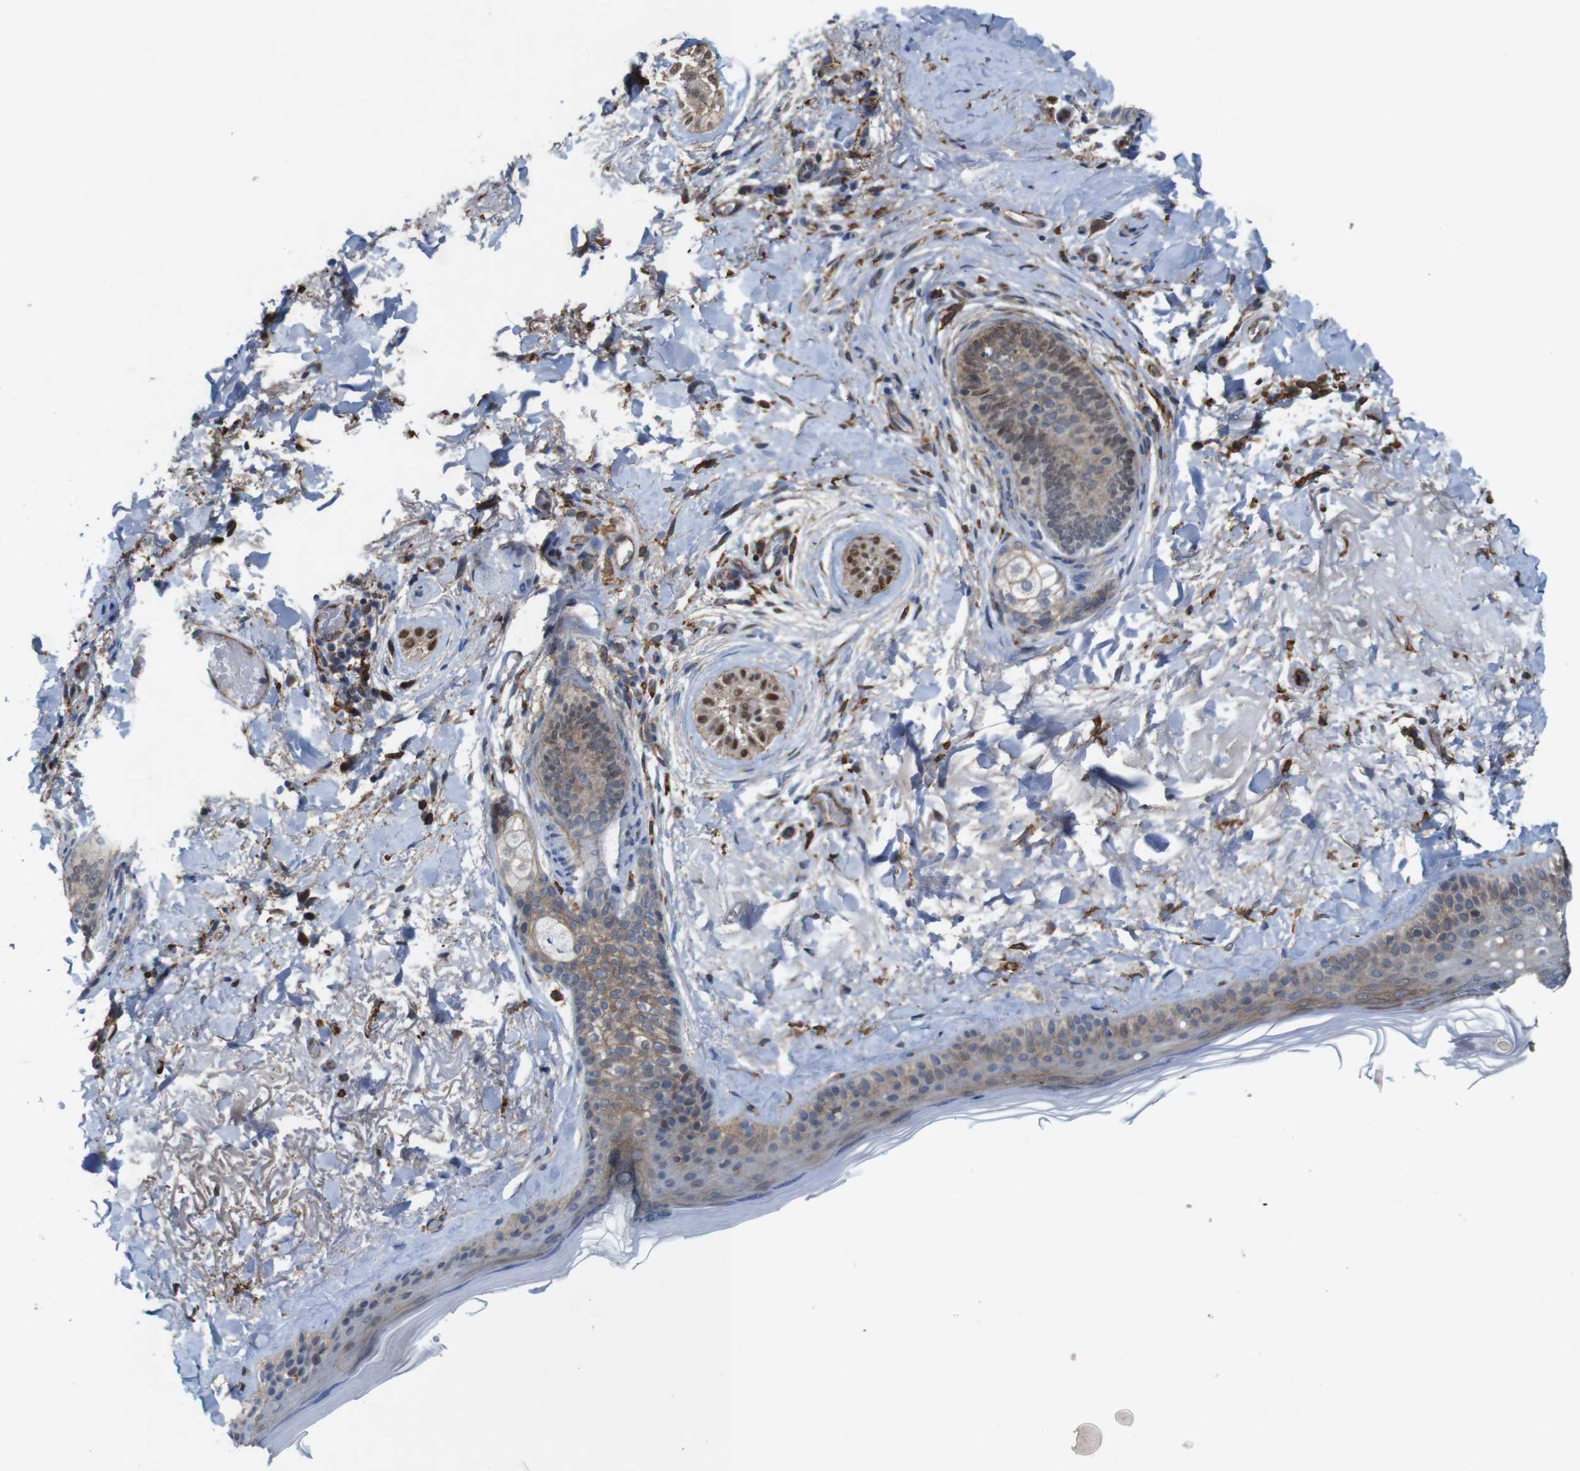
{"staining": {"intensity": "weak", "quantity": "25%-75%", "location": "cytoplasmic/membranous,nuclear"}, "tissue": "skin cancer", "cell_type": "Tumor cells", "image_type": "cancer", "snomed": [{"axis": "morphology", "description": "Normal tissue, NOS"}, {"axis": "morphology", "description": "Basal cell carcinoma"}, {"axis": "topography", "description": "Skin"}], "caption": "A brown stain highlights weak cytoplasmic/membranous and nuclear positivity of a protein in human skin cancer tumor cells. The protein of interest is shown in brown color, while the nuclei are stained blue.", "gene": "PTGER4", "patient": {"sex": "female", "age": 71}}